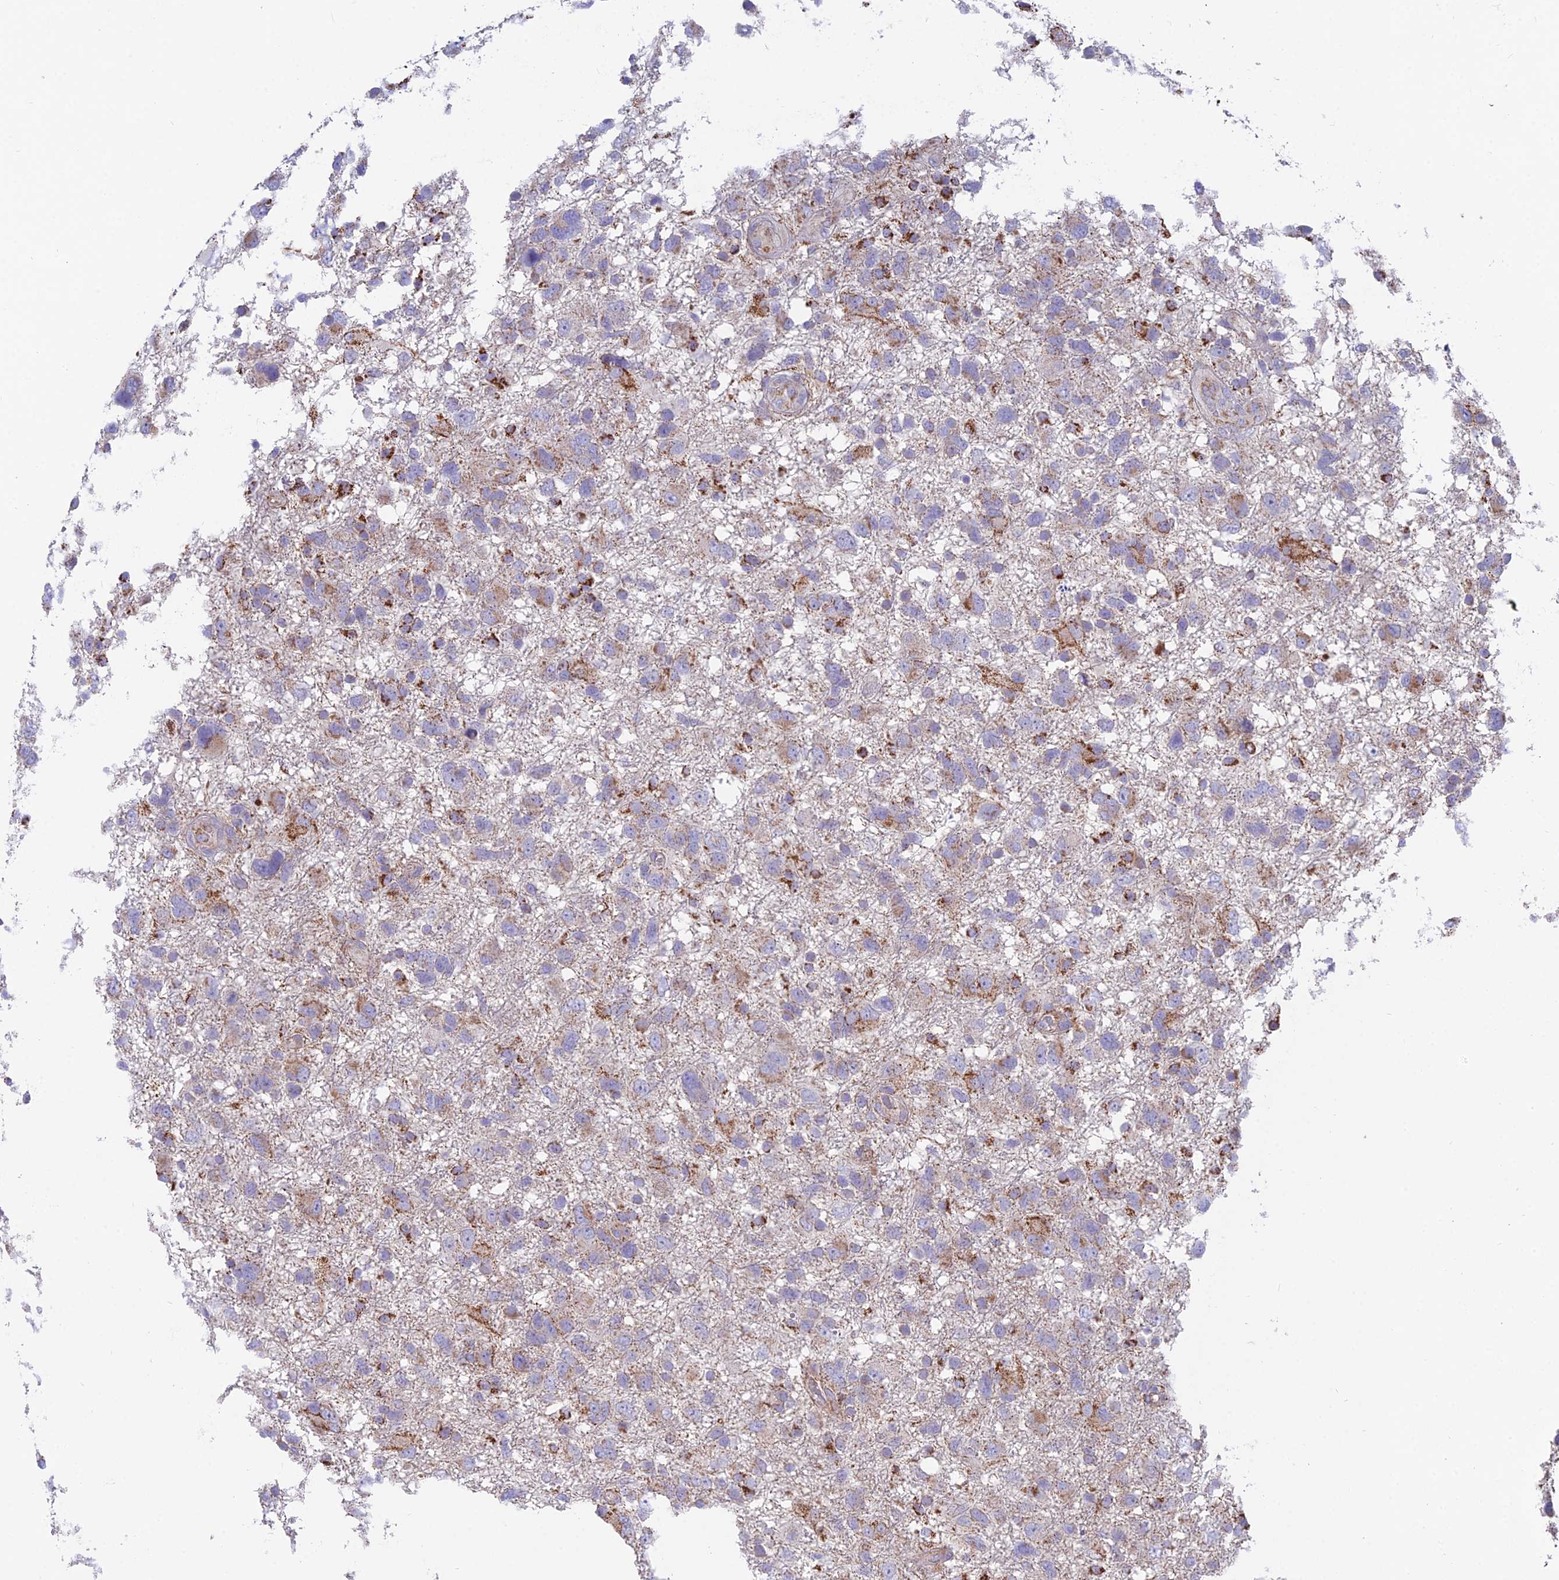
{"staining": {"intensity": "moderate", "quantity": "<25%", "location": "cytoplasmic/membranous"}, "tissue": "glioma", "cell_type": "Tumor cells", "image_type": "cancer", "snomed": [{"axis": "morphology", "description": "Glioma, malignant, High grade"}, {"axis": "topography", "description": "Brain"}], "caption": "The micrograph shows a brown stain indicating the presence of a protein in the cytoplasmic/membranous of tumor cells in malignant glioma (high-grade). The protein is shown in brown color, while the nuclei are stained blue.", "gene": "TIGD6", "patient": {"sex": "male", "age": 61}}